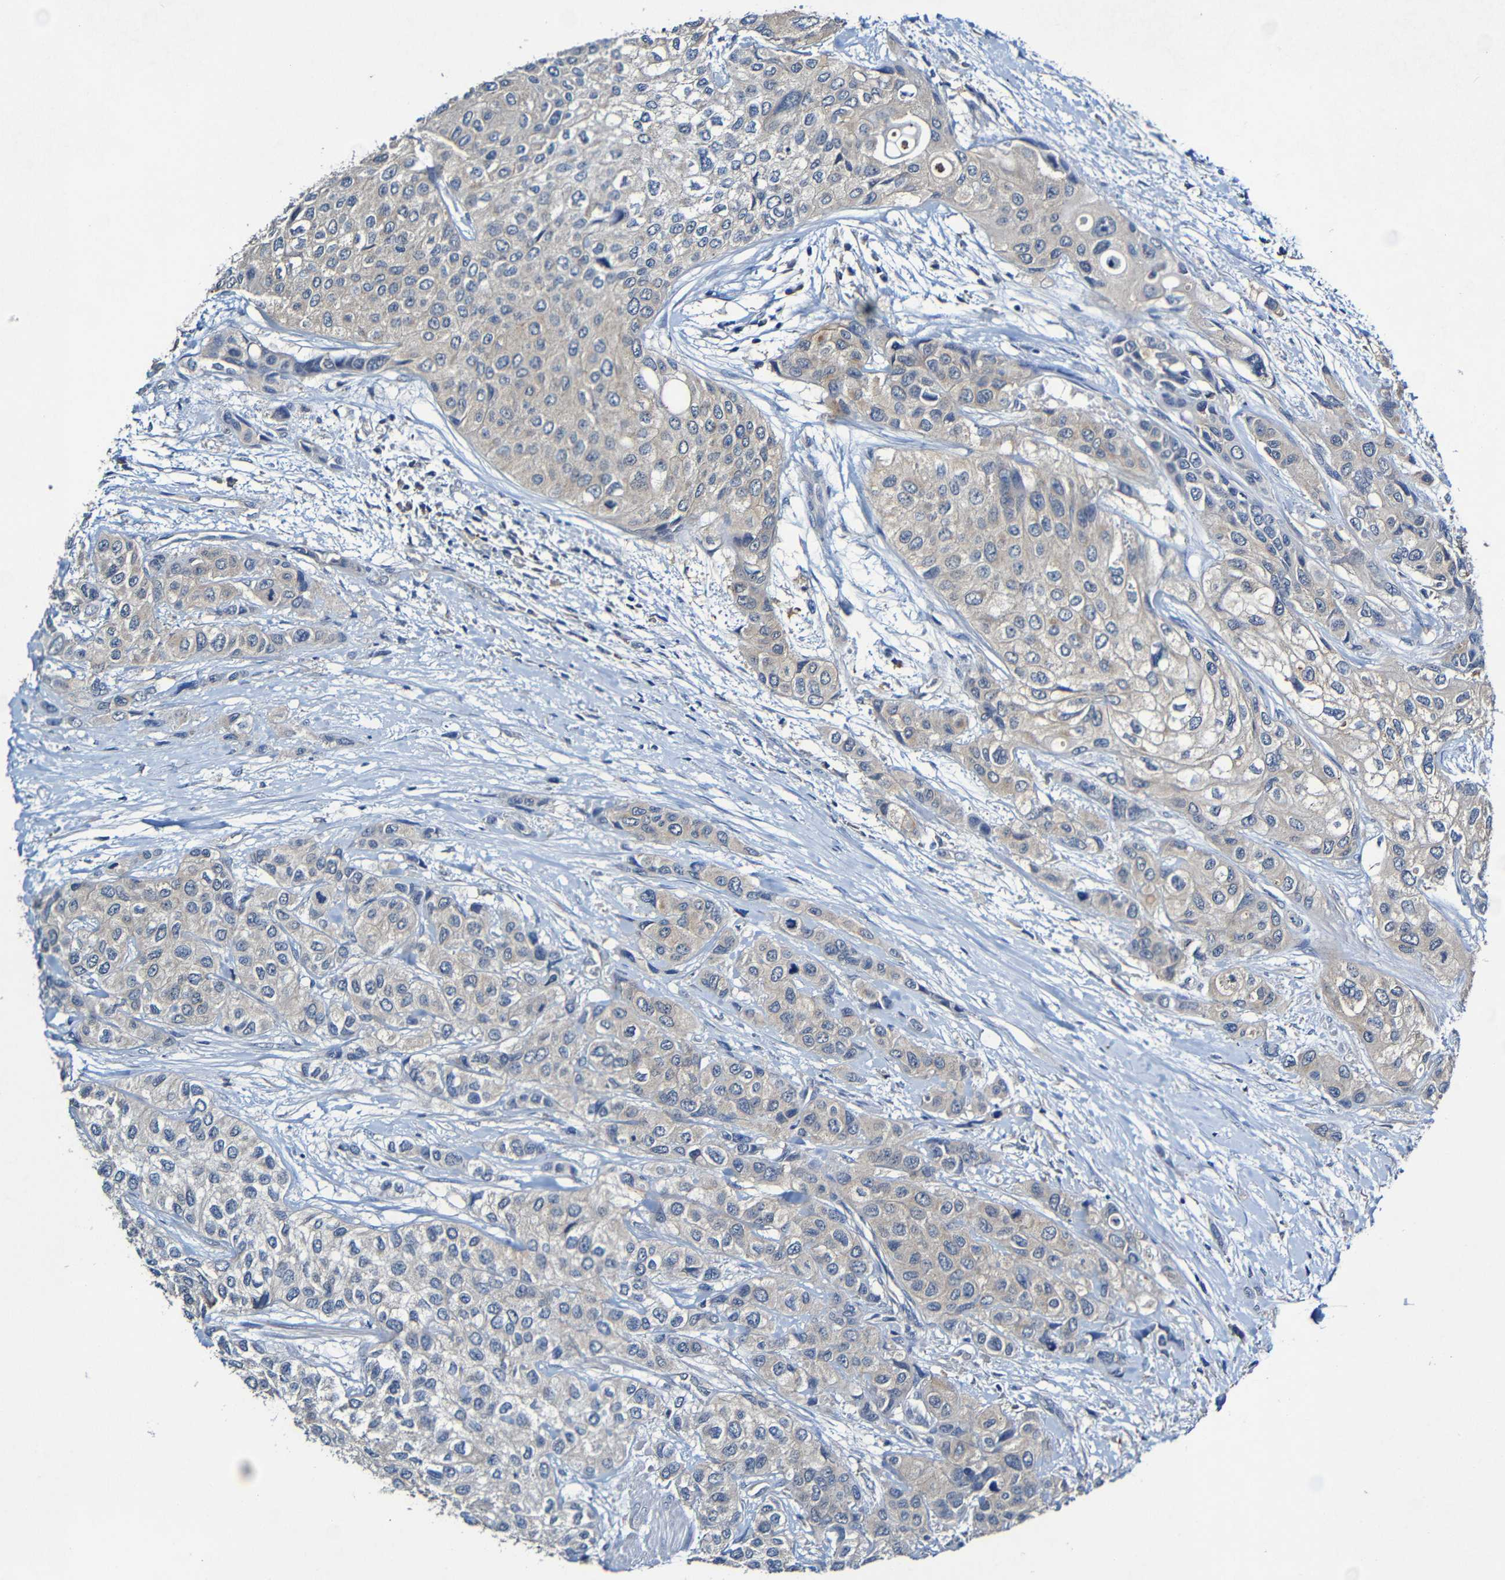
{"staining": {"intensity": "weak", "quantity": "25%-75%", "location": "cytoplasmic/membranous"}, "tissue": "urothelial cancer", "cell_type": "Tumor cells", "image_type": "cancer", "snomed": [{"axis": "morphology", "description": "Urothelial carcinoma, High grade"}, {"axis": "topography", "description": "Urinary bladder"}], "caption": "Weak cytoplasmic/membranous protein staining is identified in approximately 25%-75% of tumor cells in high-grade urothelial carcinoma.", "gene": "LRRC70", "patient": {"sex": "female", "age": 56}}